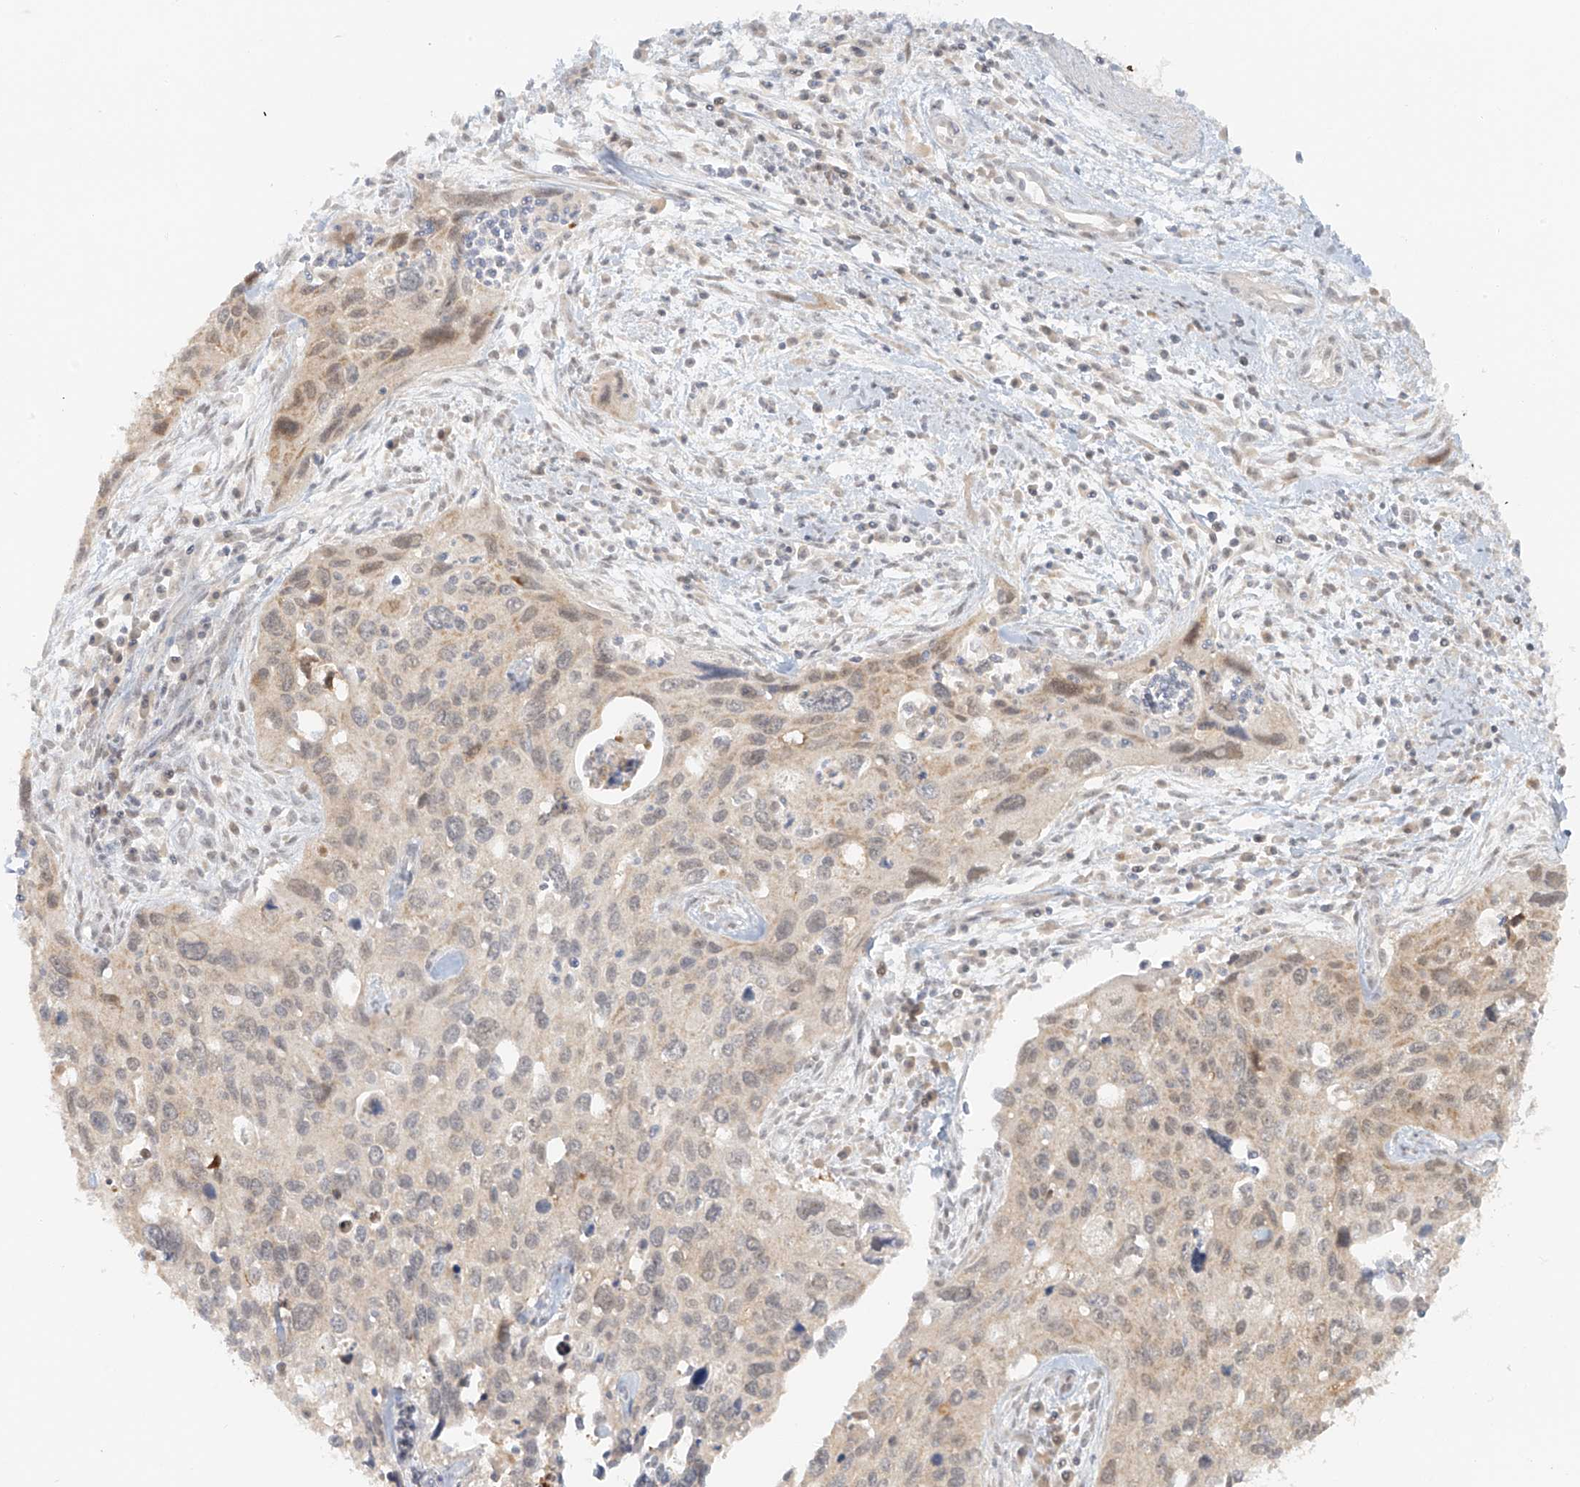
{"staining": {"intensity": "weak", "quantity": "<25%", "location": "nuclear"}, "tissue": "cervical cancer", "cell_type": "Tumor cells", "image_type": "cancer", "snomed": [{"axis": "morphology", "description": "Squamous cell carcinoma, NOS"}, {"axis": "topography", "description": "Cervix"}], "caption": "DAB immunohistochemical staining of cervical squamous cell carcinoma shows no significant expression in tumor cells. (DAB (3,3'-diaminobenzidine) IHC with hematoxylin counter stain).", "gene": "MIPEP", "patient": {"sex": "female", "age": 55}}